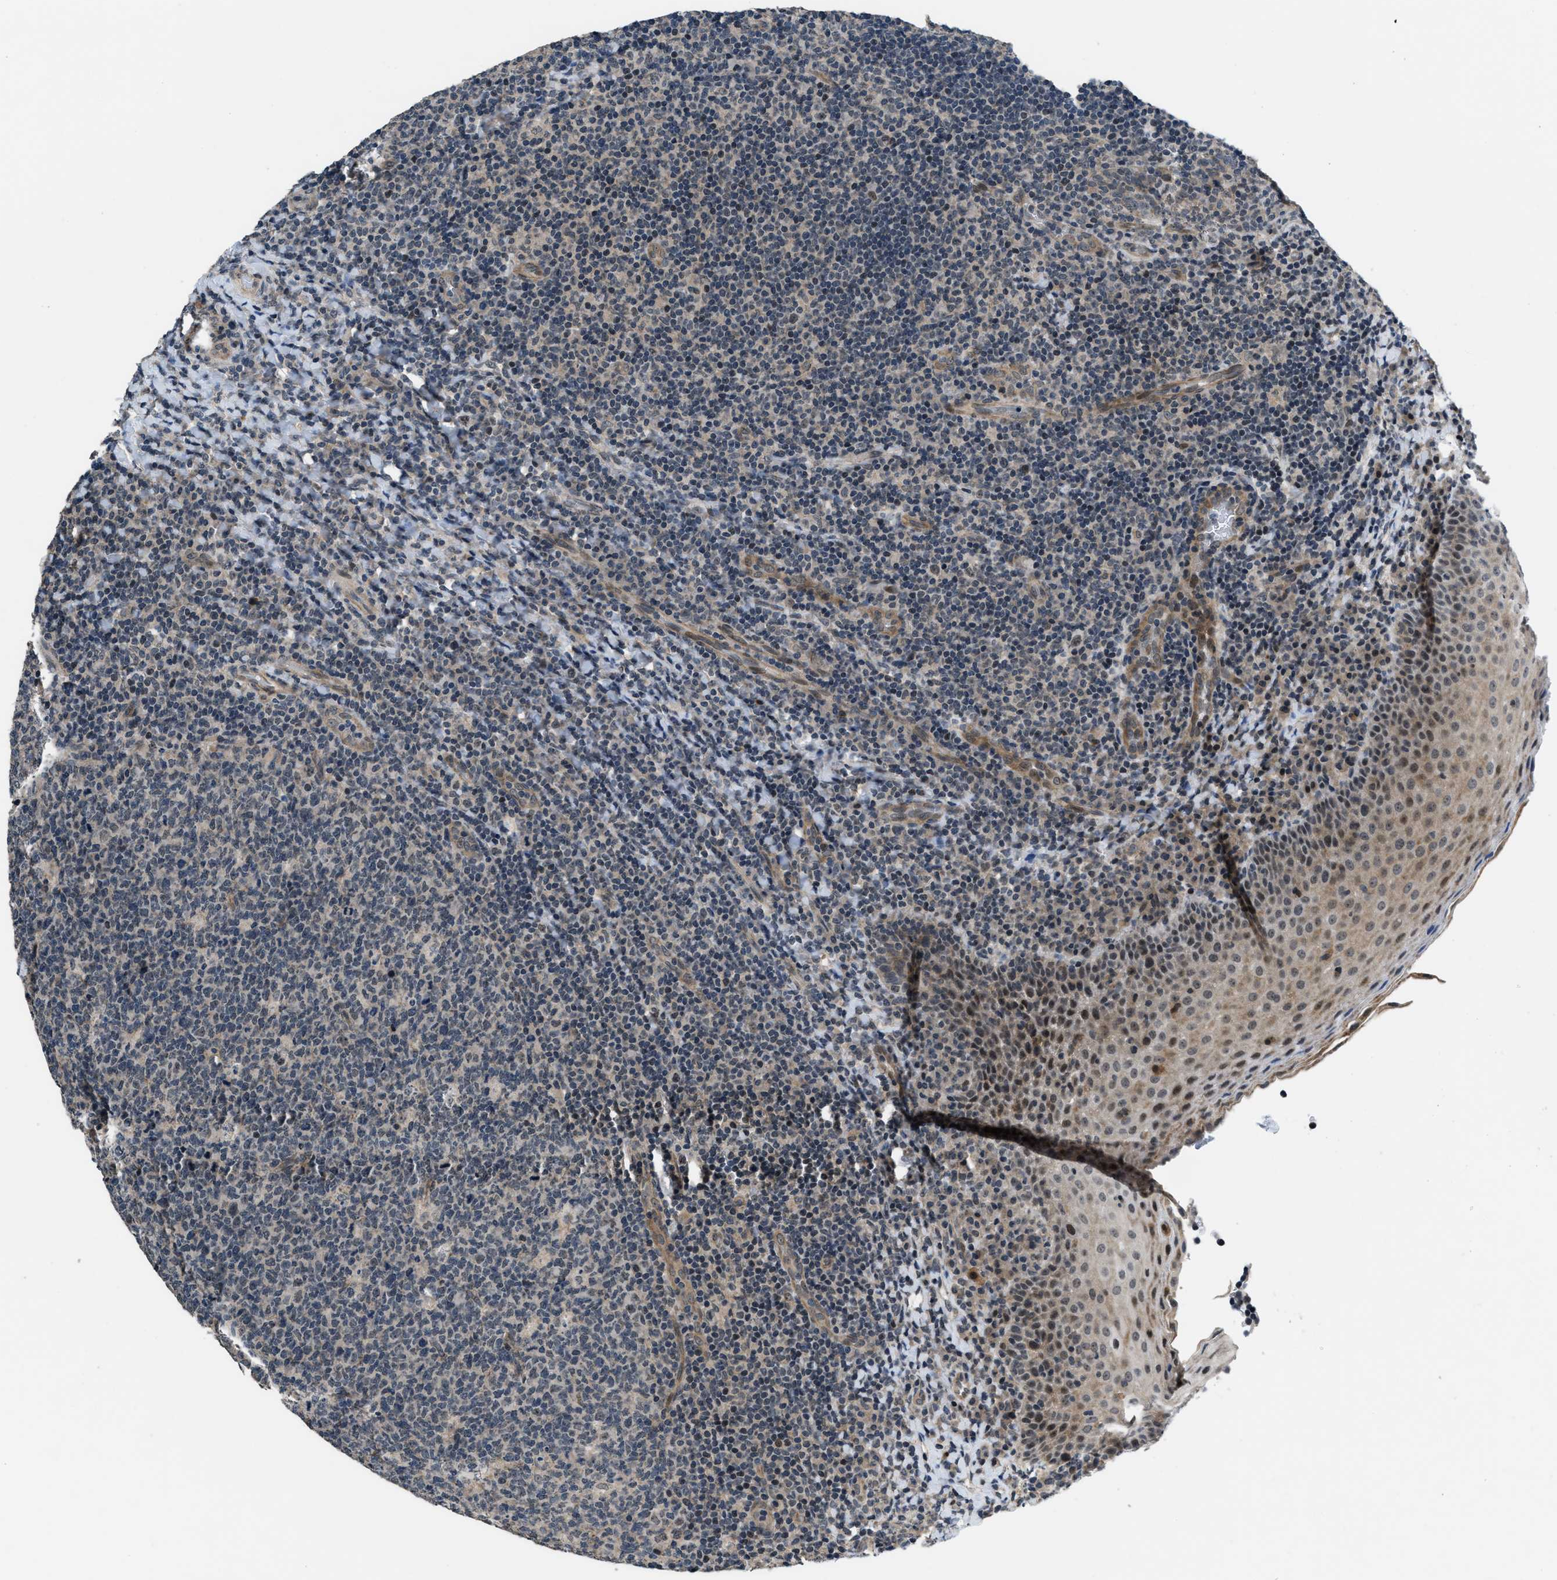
{"staining": {"intensity": "weak", "quantity": "25%-75%", "location": "cytoplasmic/membranous,nuclear"}, "tissue": "tonsil", "cell_type": "Germinal center cells", "image_type": "normal", "snomed": [{"axis": "morphology", "description": "Normal tissue, NOS"}, {"axis": "topography", "description": "Tonsil"}], "caption": "High-power microscopy captured an IHC histopathology image of normal tonsil, revealing weak cytoplasmic/membranous,nuclear staining in about 25%-75% of germinal center cells. (DAB = brown stain, brightfield microscopy at high magnification).", "gene": "SETD5", "patient": {"sex": "male", "age": 17}}